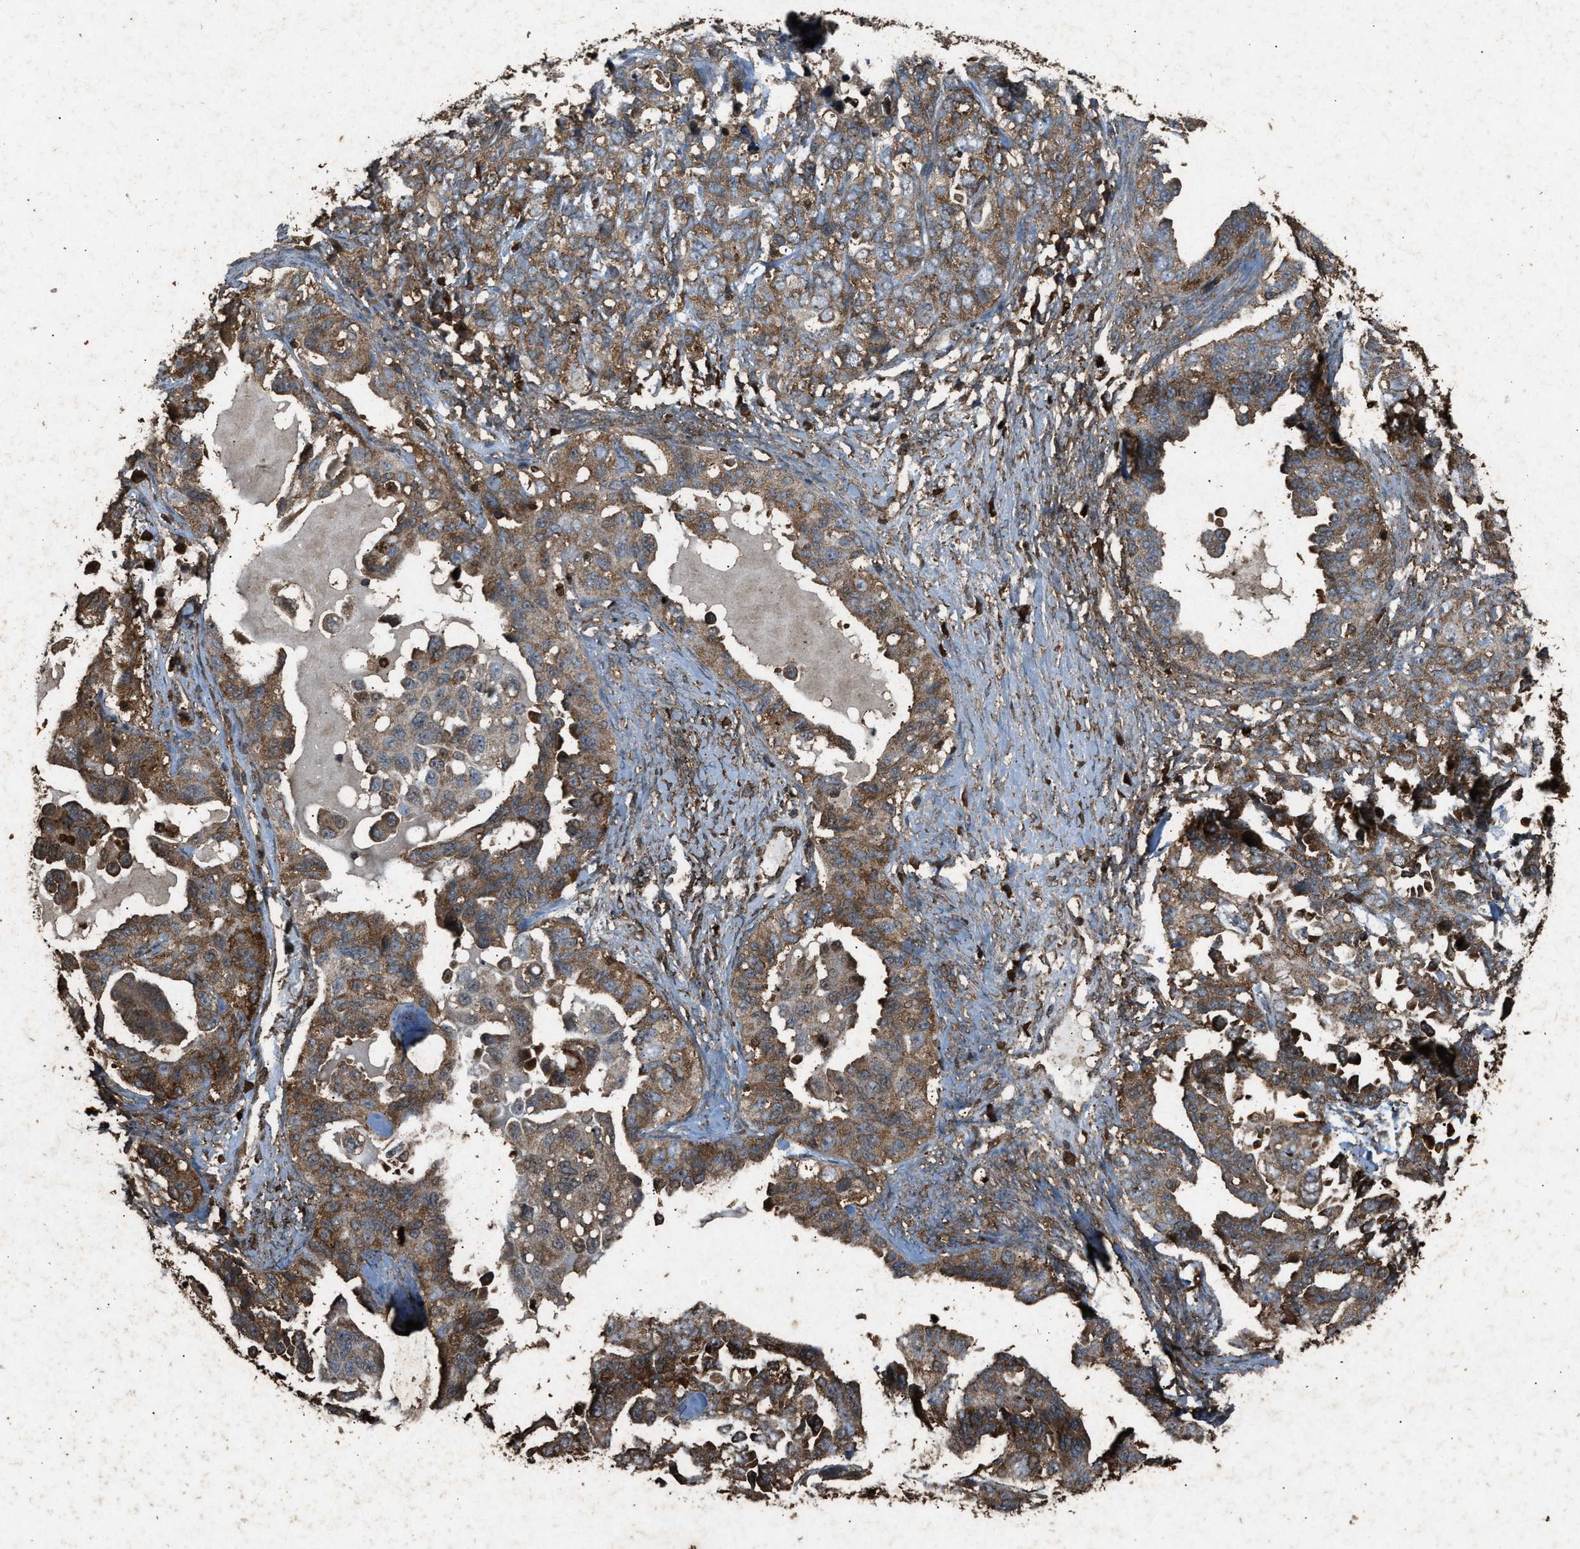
{"staining": {"intensity": "moderate", "quantity": ">75%", "location": "cytoplasmic/membranous"}, "tissue": "ovarian cancer", "cell_type": "Tumor cells", "image_type": "cancer", "snomed": [{"axis": "morphology", "description": "Cystadenocarcinoma, serous, NOS"}, {"axis": "topography", "description": "Ovary"}], "caption": "Protein analysis of ovarian serous cystadenocarcinoma tissue reveals moderate cytoplasmic/membranous staining in about >75% of tumor cells.", "gene": "PSMD1", "patient": {"sex": "female", "age": 82}}